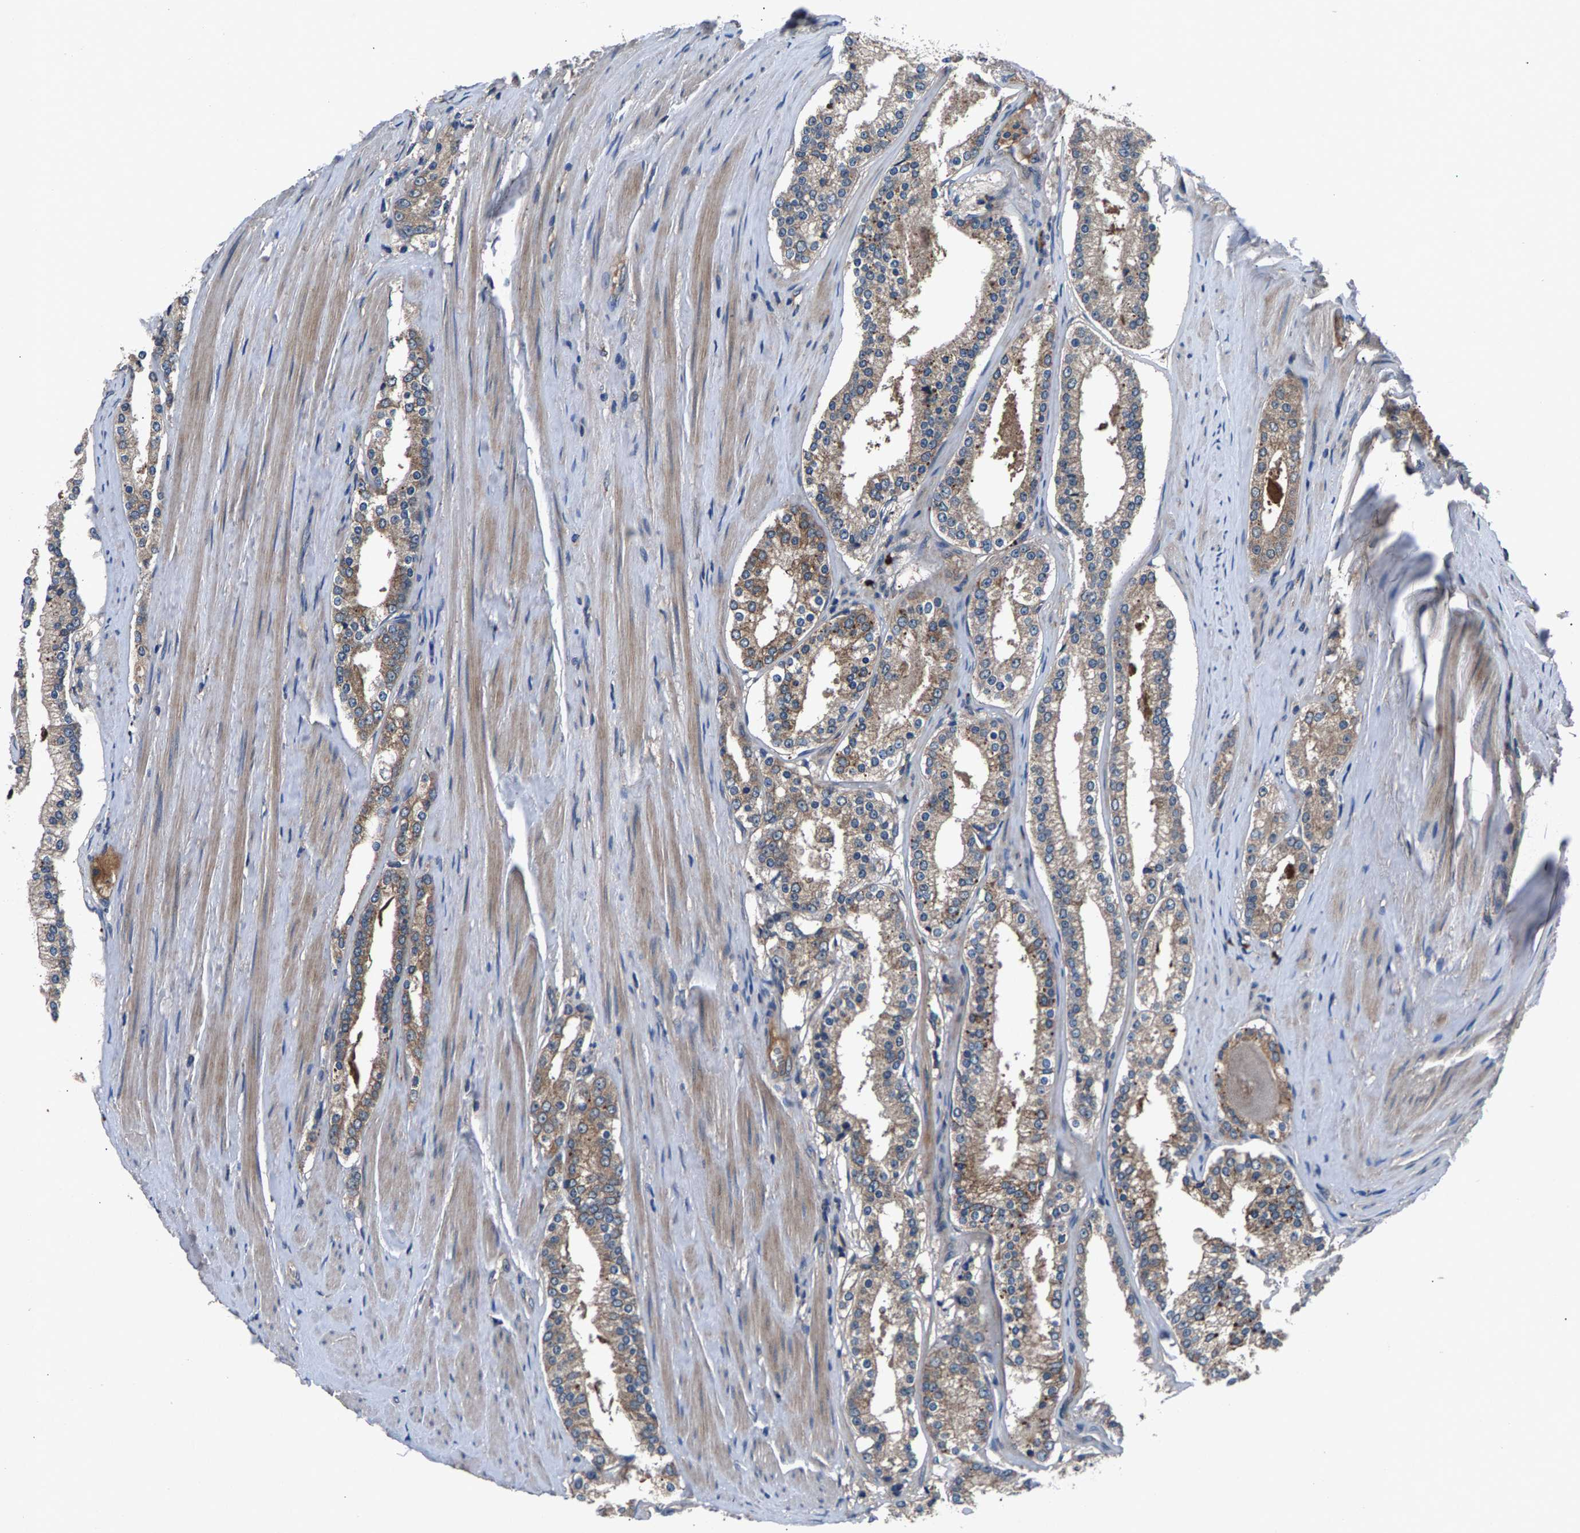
{"staining": {"intensity": "weak", "quantity": ">75%", "location": "cytoplasmic/membranous"}, "tissue": "prostate cancer", "cell_type": "Tumor cells", "image_type": "cancer", "snomed": [{"axis": "morphology", "description": "Adenocarcinoma, Low grade"}, {"axis": "topography", "description": "Prostate"}], "caption": "Weak cytoplasmic/membranous expression is identified in about >75% of tumor cells in prostate adenocarcinoma (low-grade).", "gene": "PRXL2C", "patient": {"sex": "male", "age": 70}}